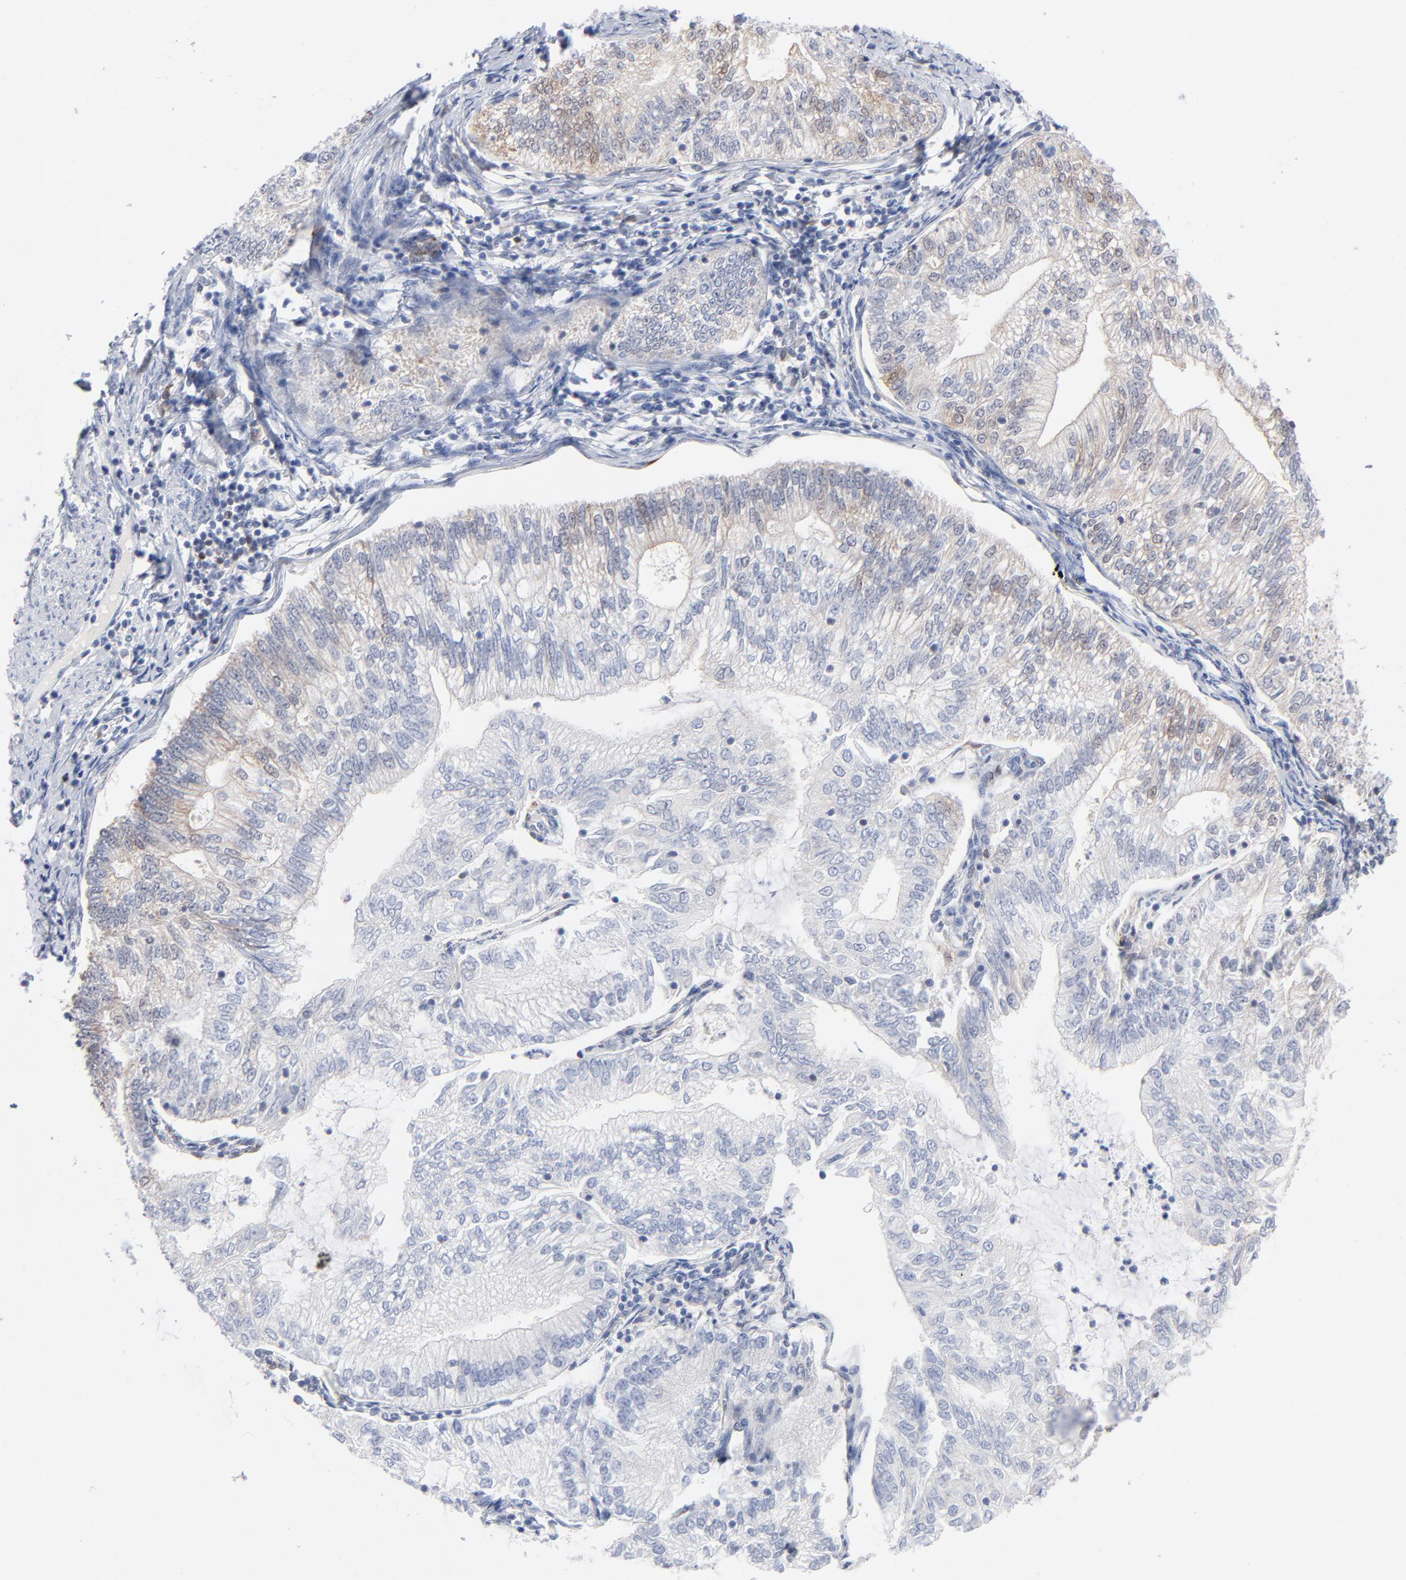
{"staining": {"intensity": "moderate", "quantity": ">75%", "location": "cytoplasmic/membranous"}, "tissue": "endometrial cancer", "cell_type": "Tumor cells", "image_type": "cancer", "snomed": [{"axis": "morphology", "description": "Adenocarcinoma, NOS"}, {"axis": "topography", "description": "Endometrium"}], "caption": "IHC of endometrial cancer (adenocarcinoma) demonstrates medium levels of moderate cytoplasmic/membranous positivity in approximately >75% of tumor cells.", "gene": "CHCHD10", "patient": {"sex": "female", "age": 69}}